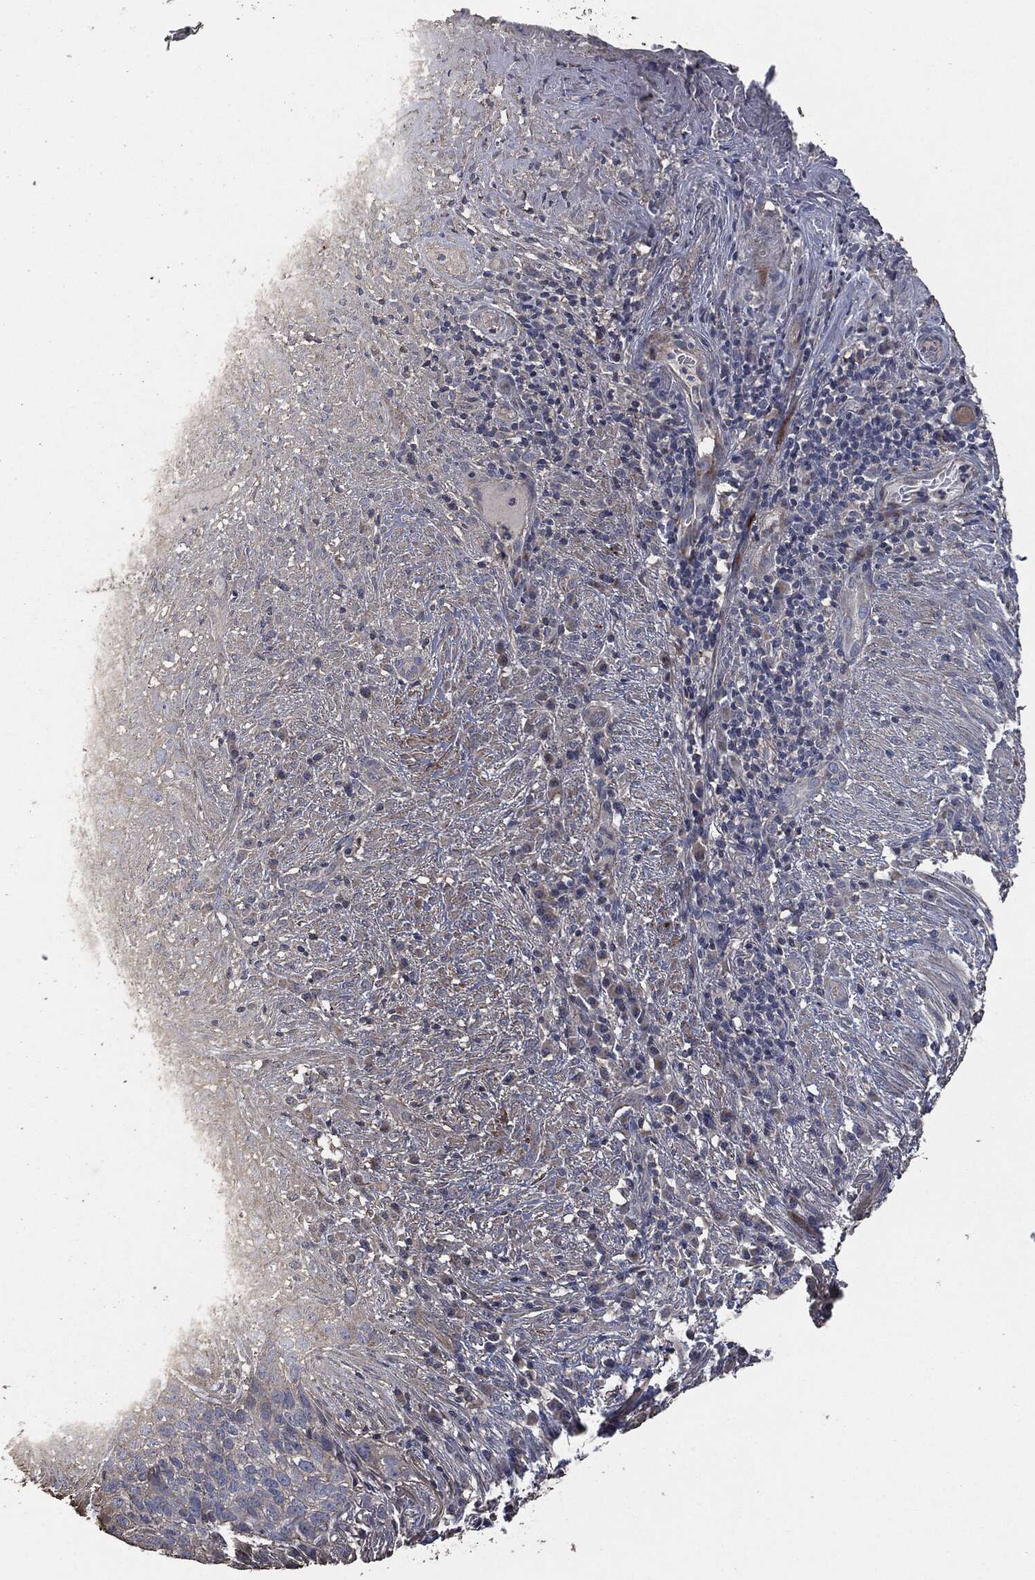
{"staining": {"intensity": "weak", "quantity": "<25%", "location": "cytoplasmic/membranous"}, "tissue": "skin cancer", "cell_type": "Tumor cells", "image_type": "cancer", "snomed": [{"axis": "morphology", "description": "Squamous cell carcinoma, NOS"}, {"axis": "topography", "description": "Skin"}], "caption": "Immunohistochemical staining of human skin cancer (squamous cell carcinoma) reveals no significant positivity in tumor cells.", "gene": "MSLN", "patient": {"sex": "male", "age": 88}}